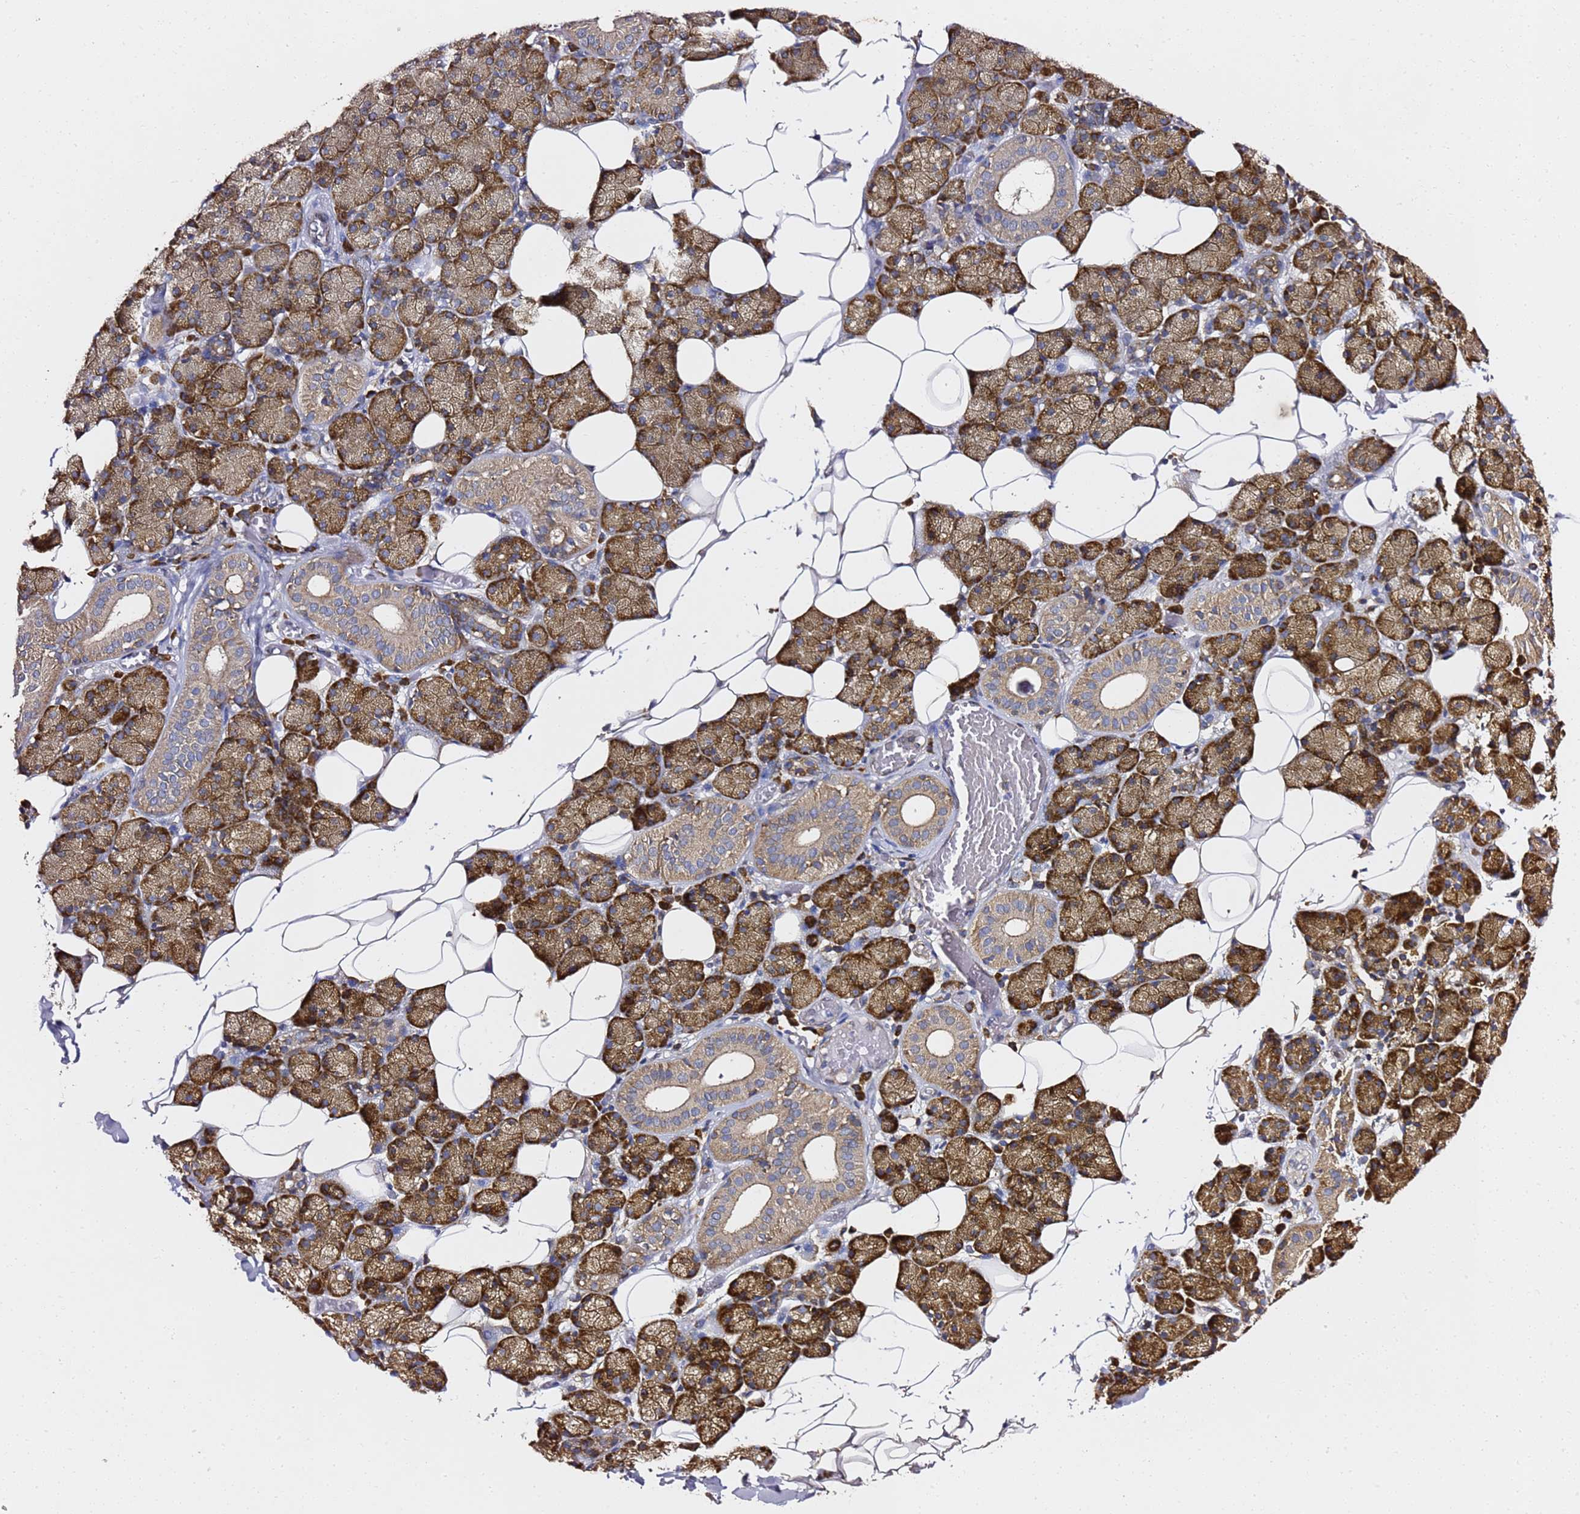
{"staining": {"intensity": "strong", "quantity": "25%-75%", "location": "cytoplasmic/membranous"}, "tissue": "salivary gland", "cell_type": "Glandular cells", "image_type": "normal", "snomed": [{"axis": "morphology", "description": "Normal tissue, NOS"}, {"axis": "topography", "description": "Salivary gland"}], "caption": "A histopathology image of salivary gland stained for a protein exhibits strong cytoplasmic/membranous brown staining in glandular cells.", "gene": "TPST1", "patient": {"sex": "female", "age": 33}}